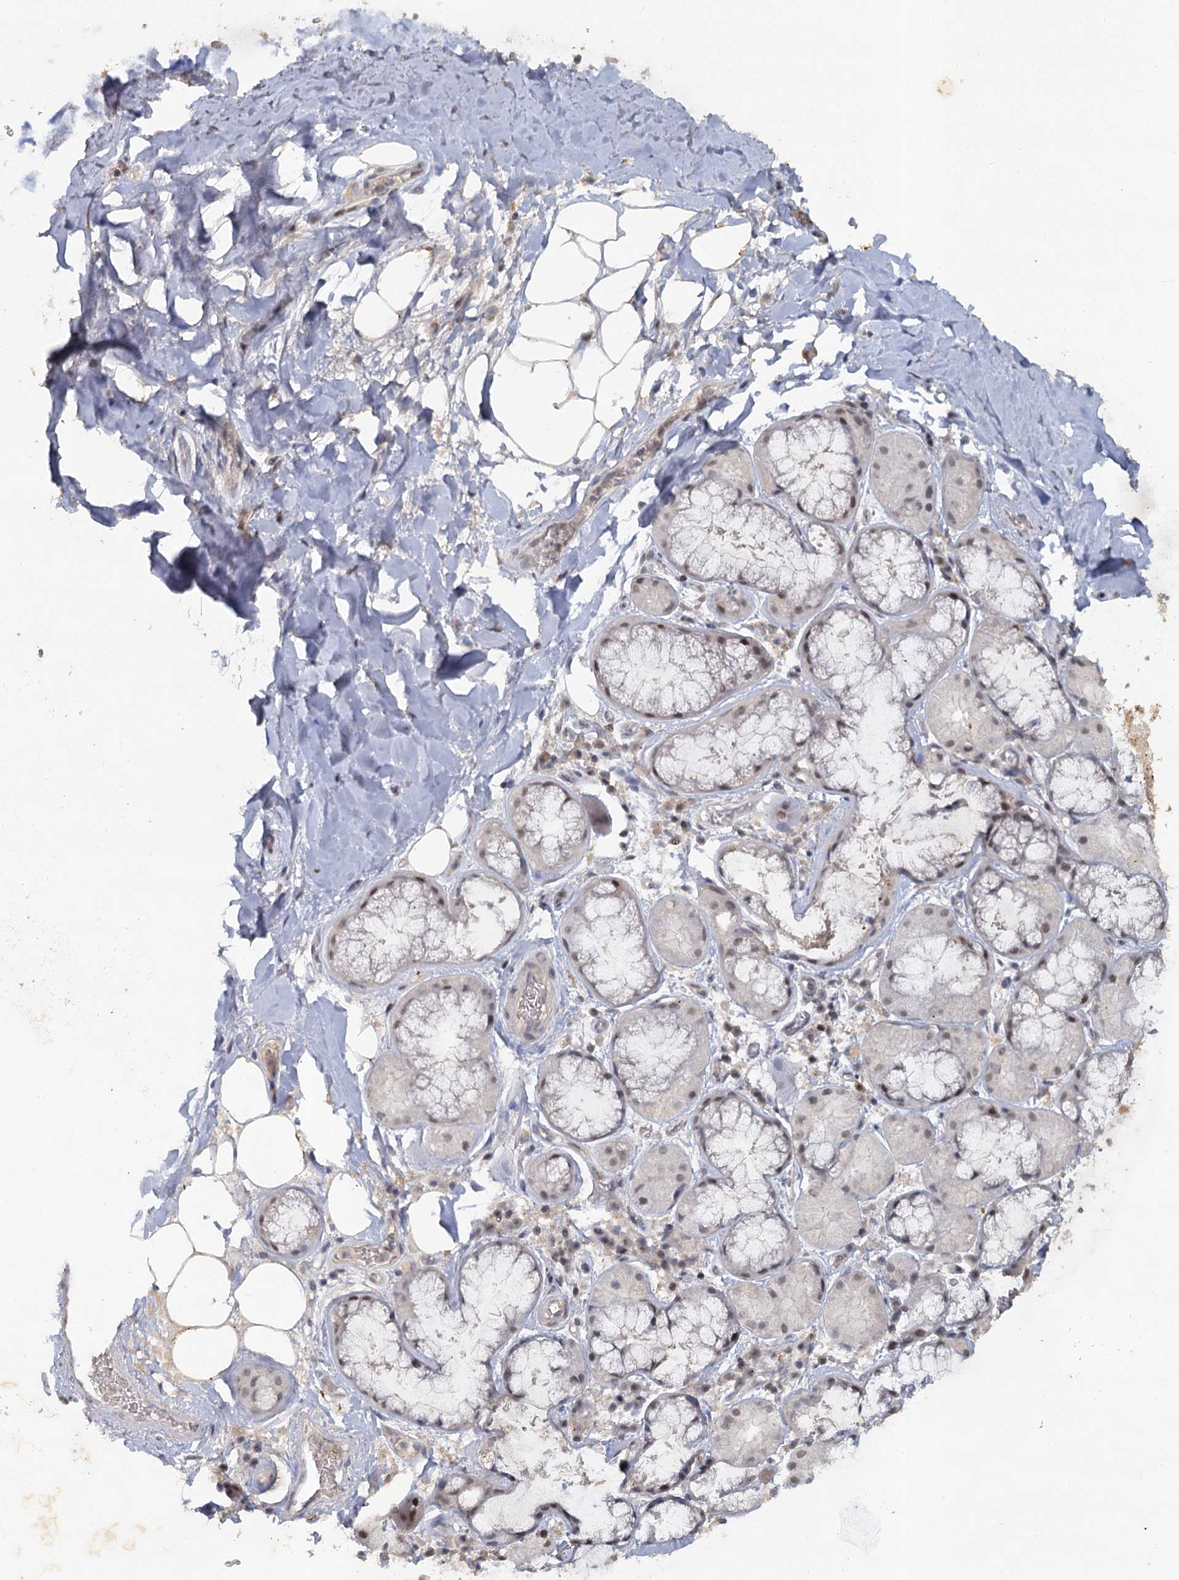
{"staining": {"intensity": "negative", "quantity": "none", "location": "none"}, "tissue": "adipose tissue", "cell_type": "Adipocytes", "image_type": "normal", "snomed": [{"axis": "morphology", "description": "Normal tissue, NOS"}, {"axis": "topography", "description": "Lymph node"}, {"axis": "topography", "description": "Cartilage tissue"}, {"axis": "topography", "description": "Bronchus"}], "caption": "The immunohistochemistry (IHC) photomicrograph has no significant positivity in adipocytes of adipose tissue. (Immunohistochemistry (ihc), brightfield microscopy, high magnification).", "gene": "MUCL1", "patient": {"sex": "male", "age": 63}}